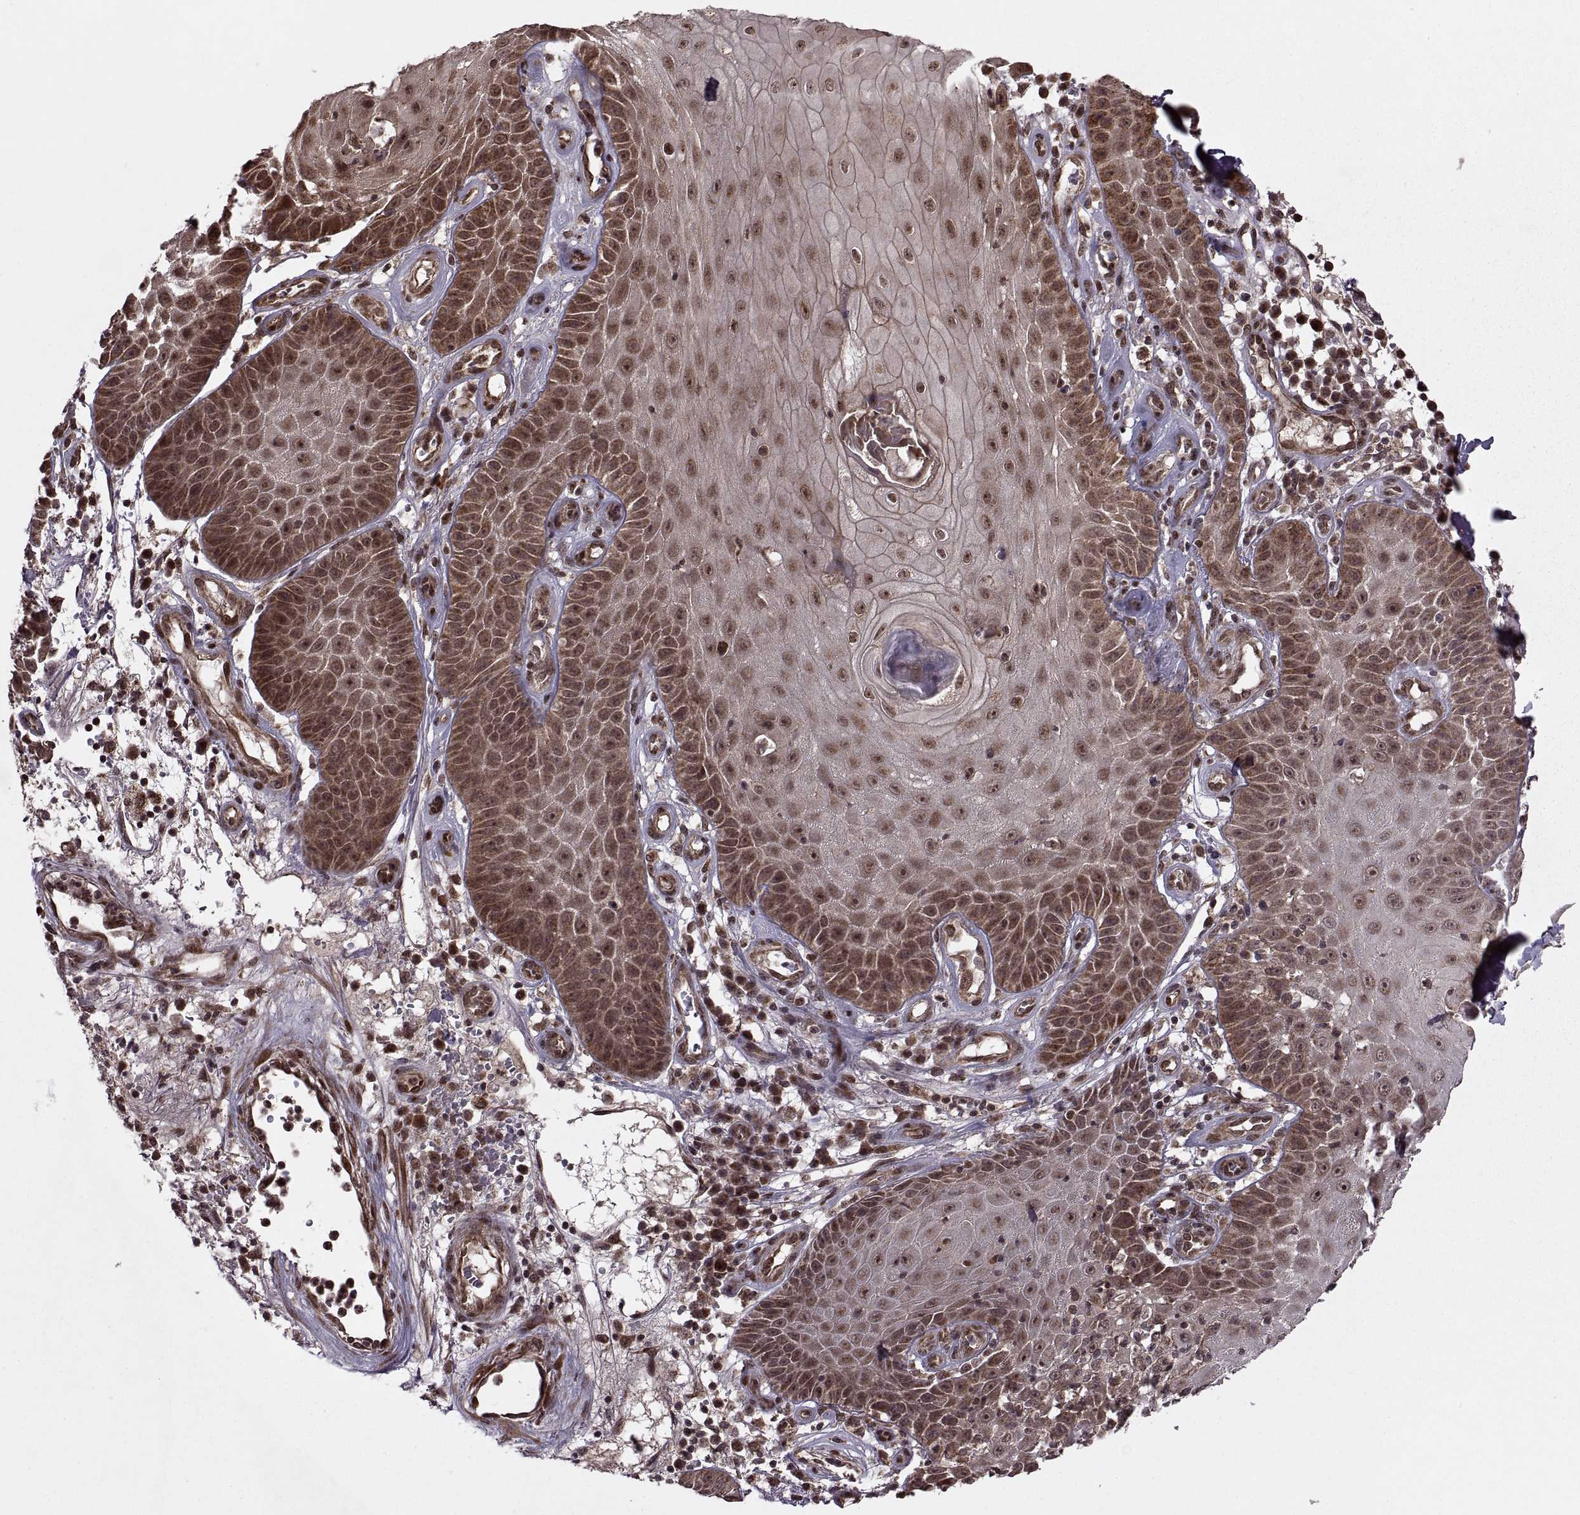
{"staining": {"intensity": "moderate", "quantity": ">75%", "location": "cytoplasmic/membranous,nuclear"}, "tissue": "skin cancer", "cell_type": "Tumor cells", "image_type": "cancer", "snomed": [{"axis": "morphology", "description": "Squamous cell carcinoma, NOS"}, {"axis": "topography", "description": "Skin"}], "caption": "Squamous cell carcinoma (skin) tissue reveals moderate cytoplasmic/membranous and nuclear staining in about >75% of tumor cells, visualized by immunohistochemistry. (DAB IHC with brightfield microscopy, high magnification).", "gene": "PTOV1", "patient": {"sex": "male", "age": 70}}